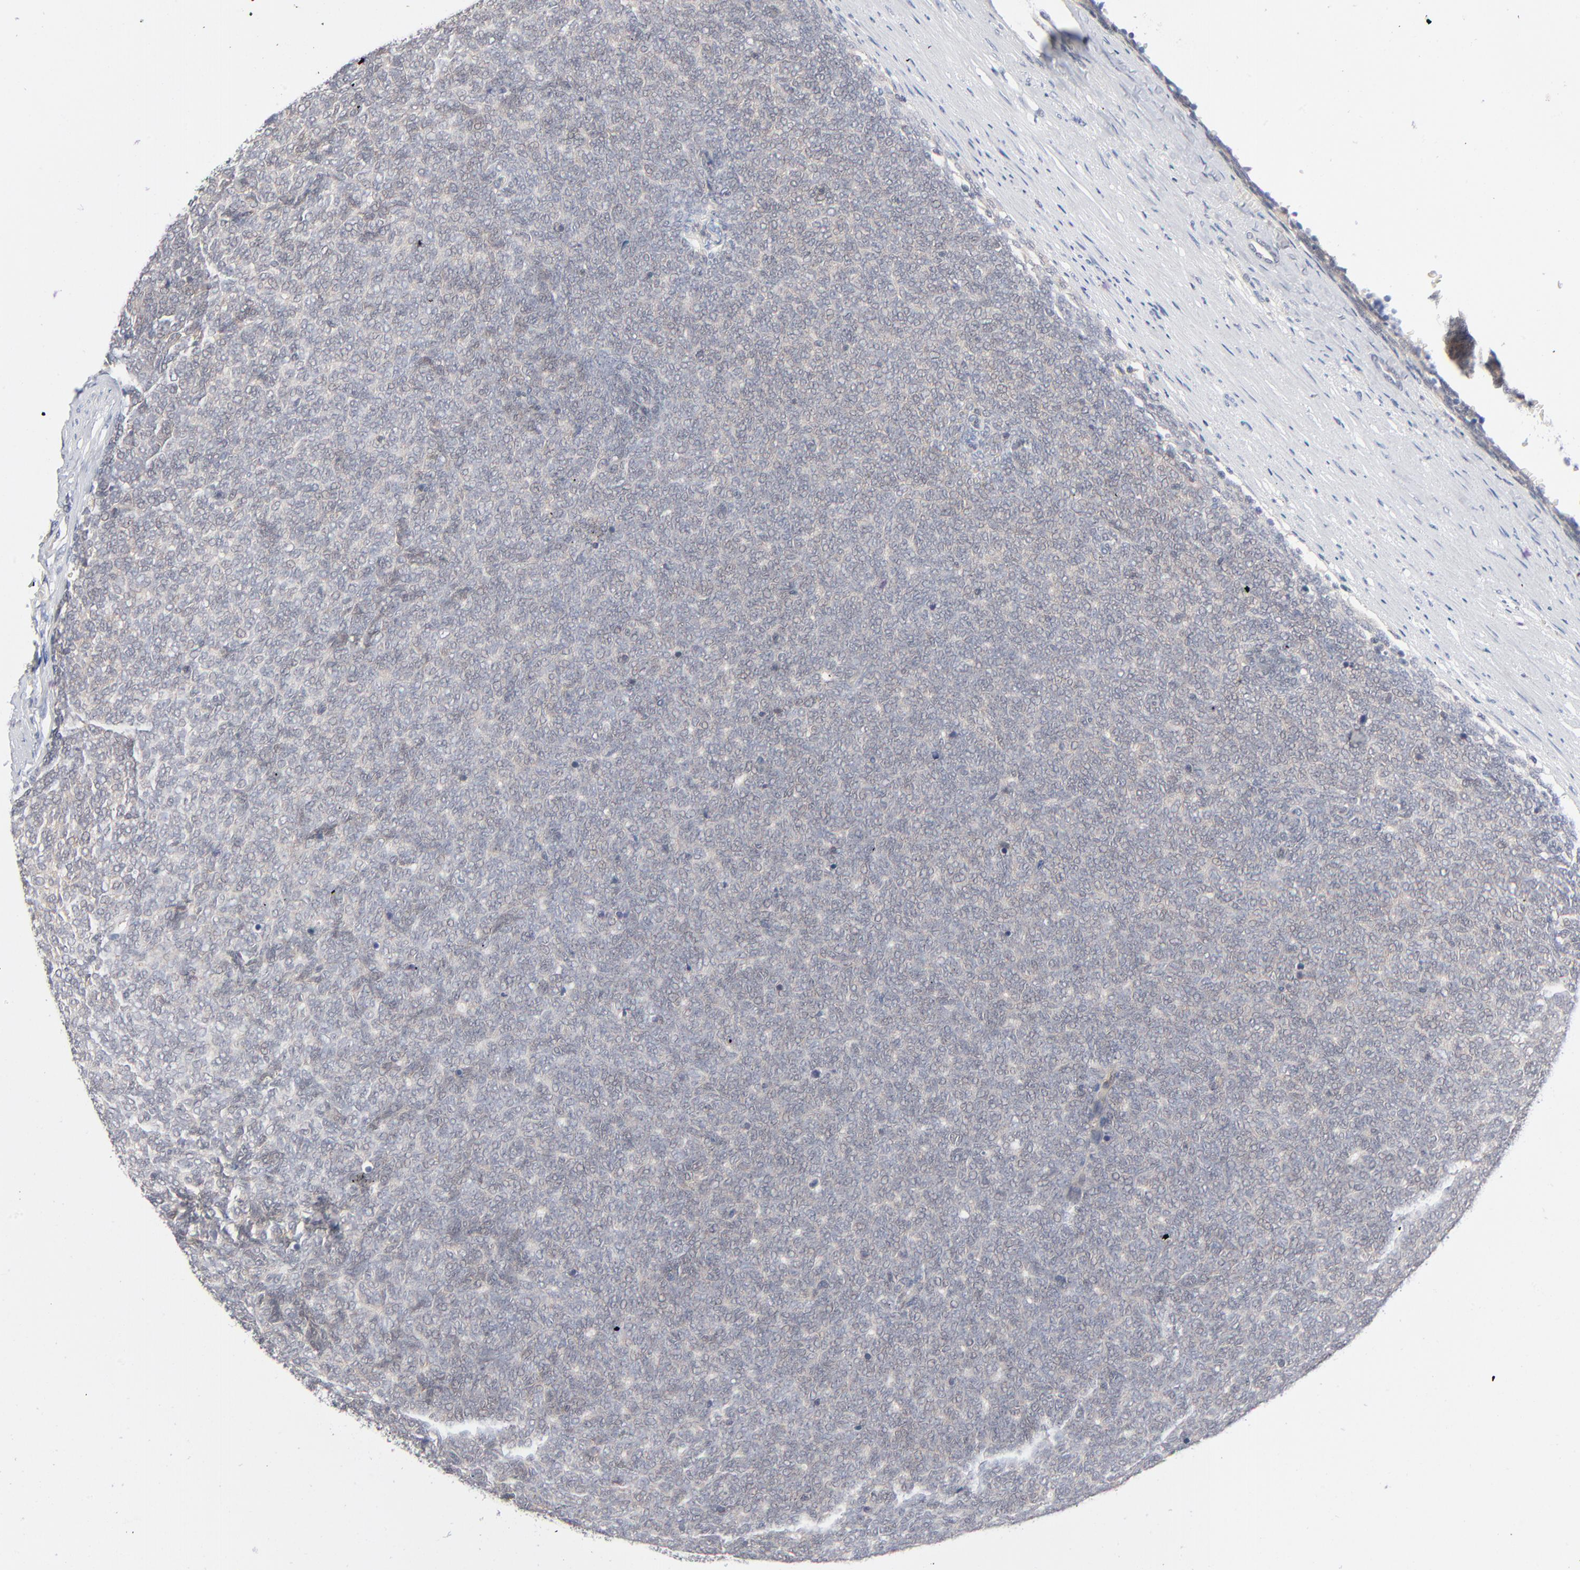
{"staining": {"intensity": "weak", "quantity": "25%-75%", "location": "cytoplasmic/membranous"}, "tissue": "renal cancer", "cell_type": "Tumor cells", "image_type": "cancer", "snomed": [{"axis": "morphology", "description": "Neoplasm, malignant, NOS"}, {"axis": "topography", "description": "Kidney"}], "caption": "Immunohistochemical staining of human renal cancer exhibits low levels of weak cytoplasmic/membranous staining in approximately 25%-75% of tumor cells.", "gene": "RPS6KB1", "patient": {"sex": "male", "age": 28}}